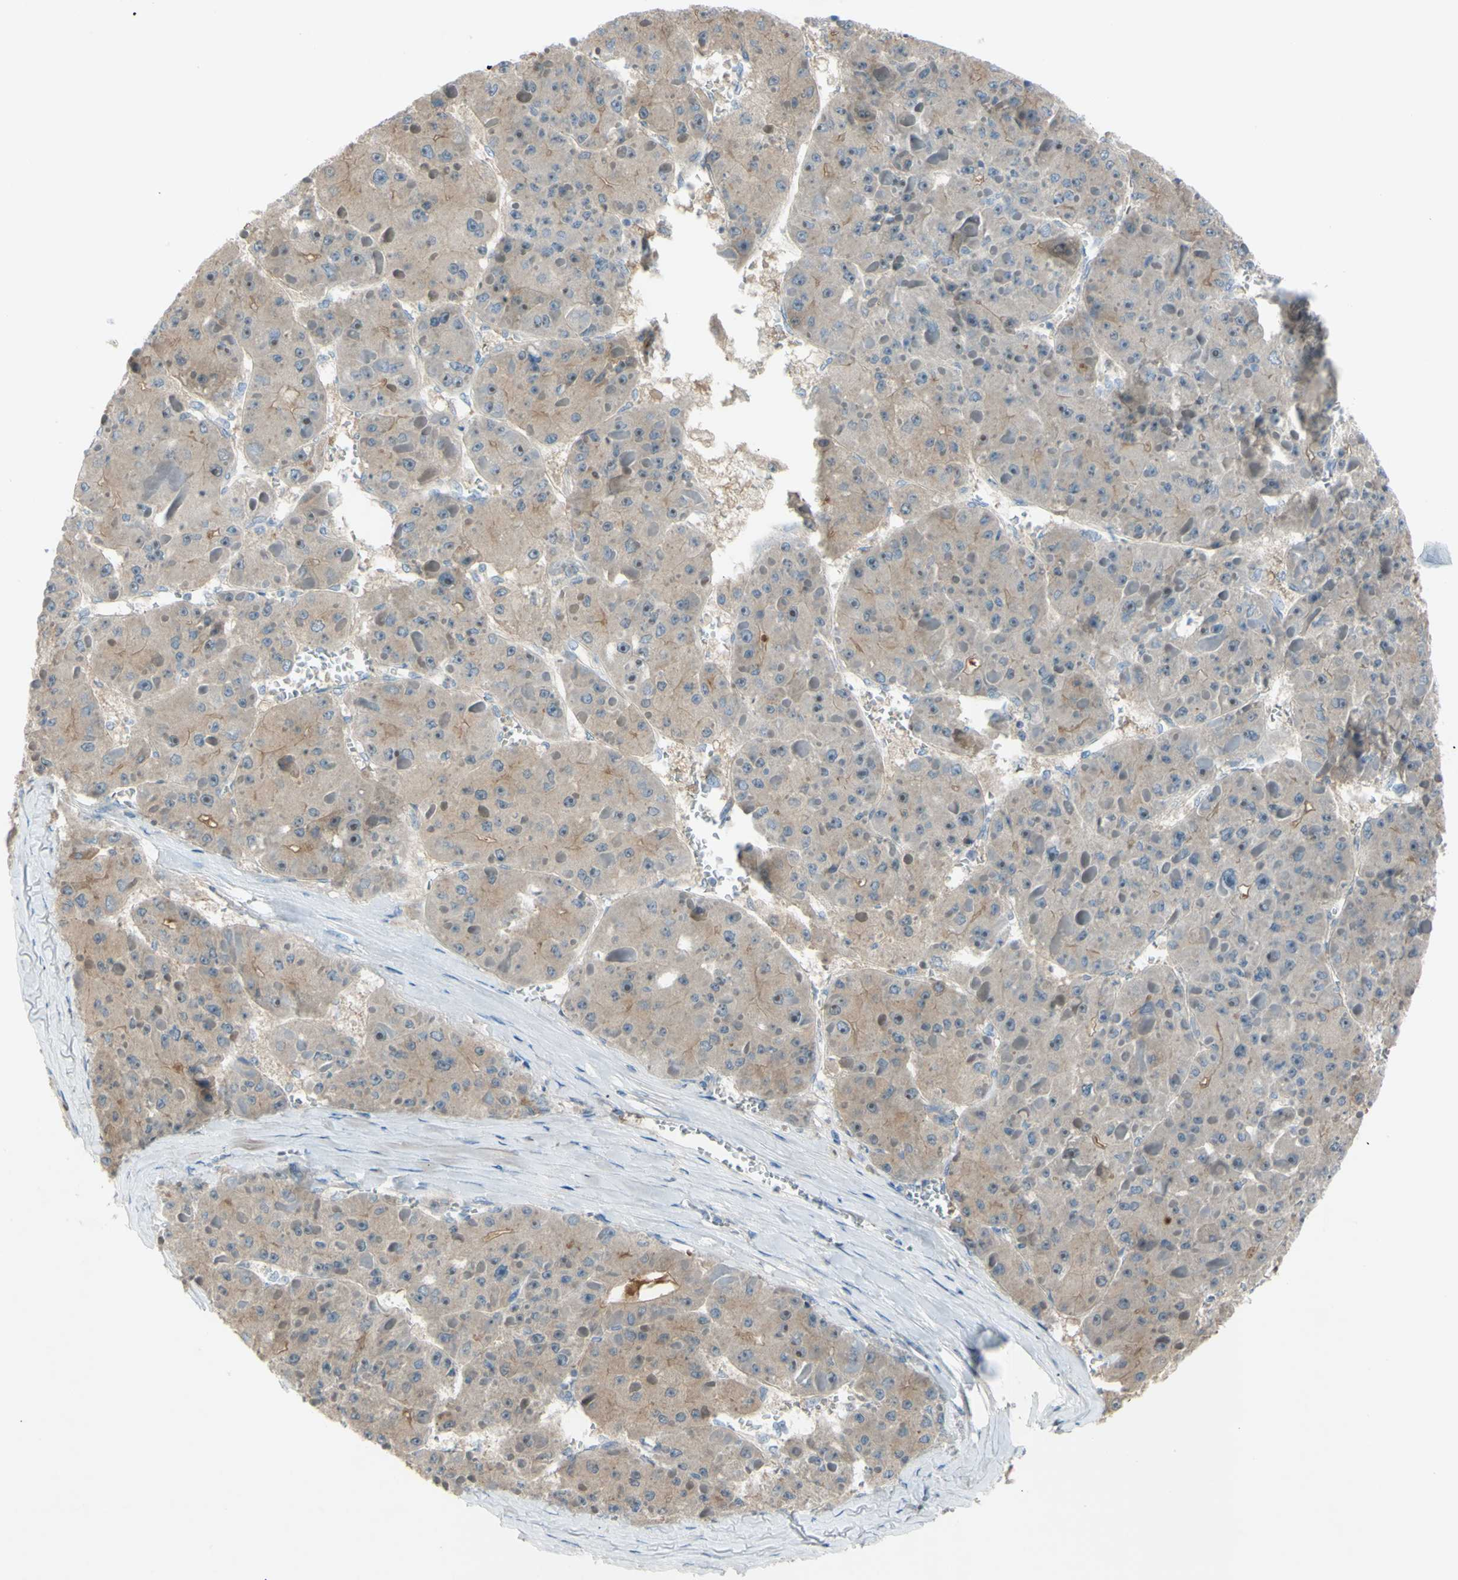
{"staining": {"intensity": "weak", "quantity": "<25%", "location": "cytoplasmic/membranous"}, "tissue": "liver cancer", "cell_type": "Tumor cells", "image_type": "cancer", "snomed": [{"axis": "morphology", "description": "Carcinoma, Hepatocellular, NOS"}, {"axis": "topography", "description": "Liver"}], "caption": "Immunohistochemistry (IHC) image of liver hepatocellular carcinoma stained for a protein (brown), which reveals no expression in tumor cells.", "gene": "ATRN", "patient": {"sex": "female", "age": 73}}